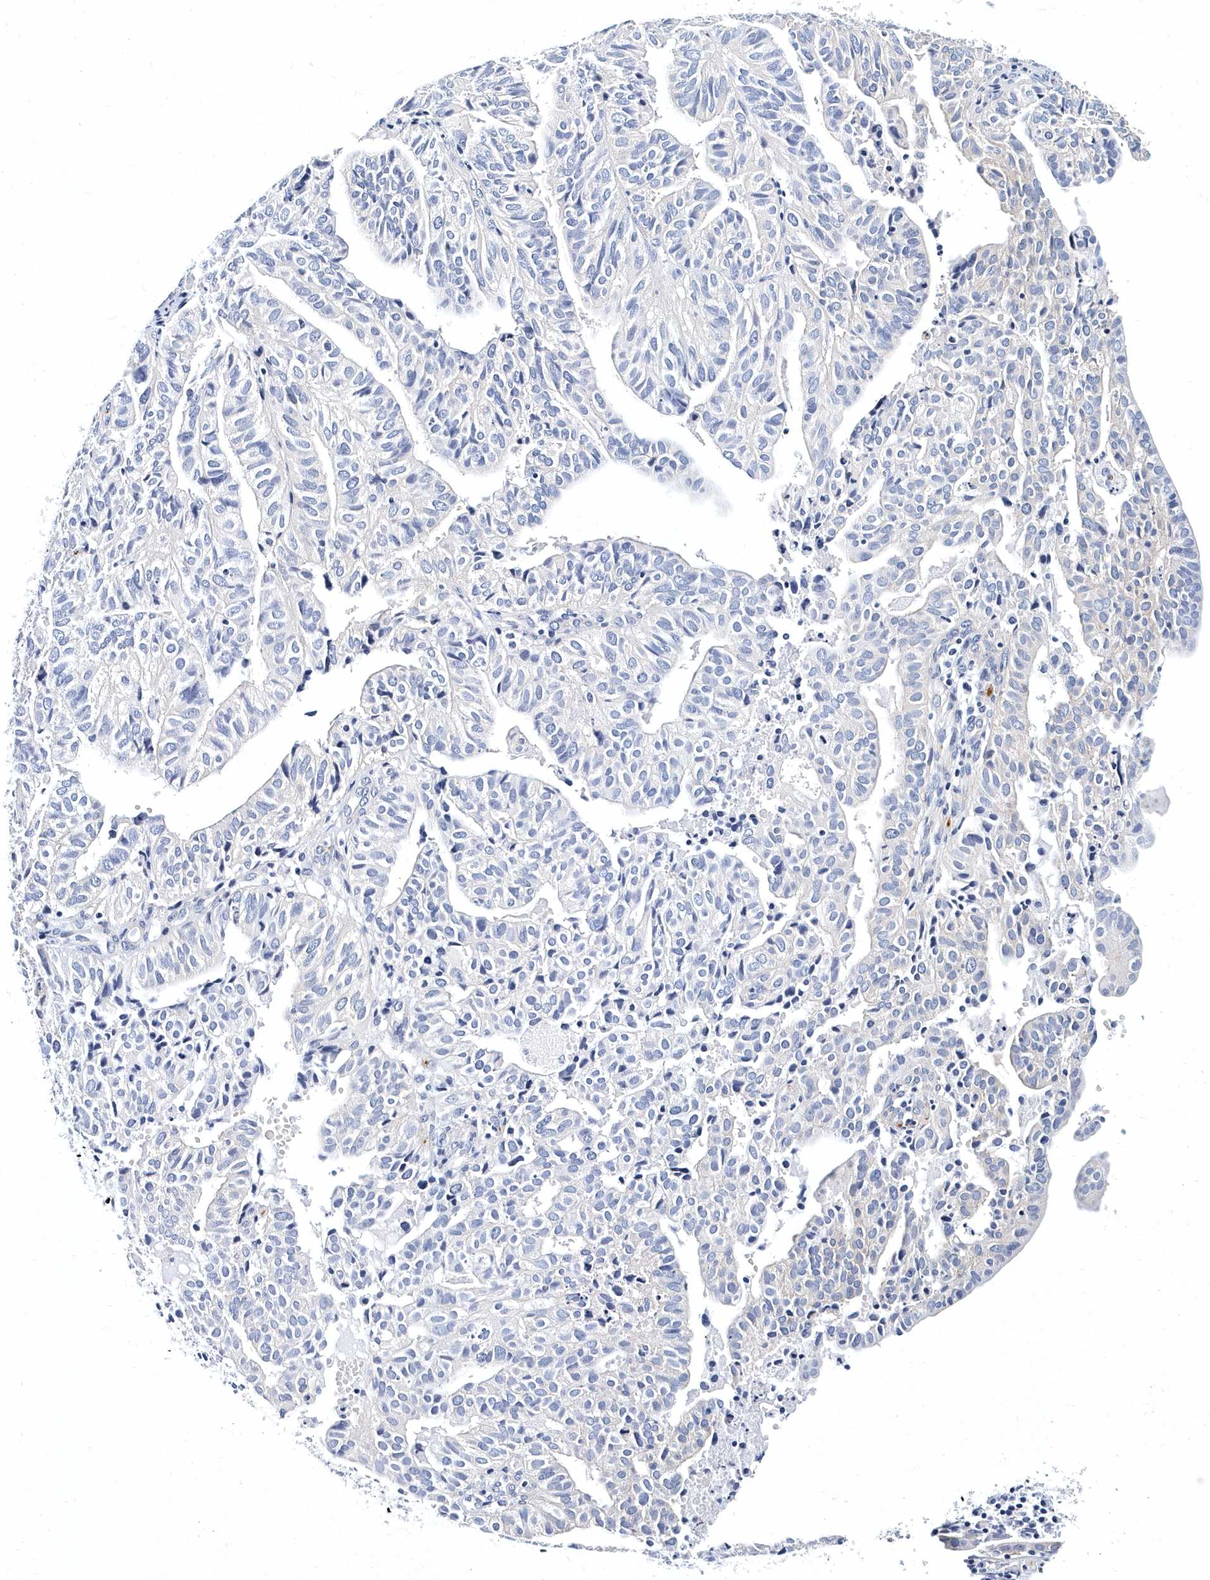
{"staining": {"intensity": "negative", "quantity": "none", "location": "none"}, "tissue": "endometrial cancer", "cell_type": "Tumor cells", "image_type": "cancer", "snomed": [{"axis": "morphology", "description": "Adenocarcinoma, NOS"}, {"axis": "topography", "description": "Uterus"}], "caption": "Immunohistochemistry micrograph of neoplastic tissue: endometrial adenocarcinoma stained with DAB displays no significant protein staining in tumor cells.", "gene": "ITGA2B", "patient": {"sex": "female", "age": 77}}